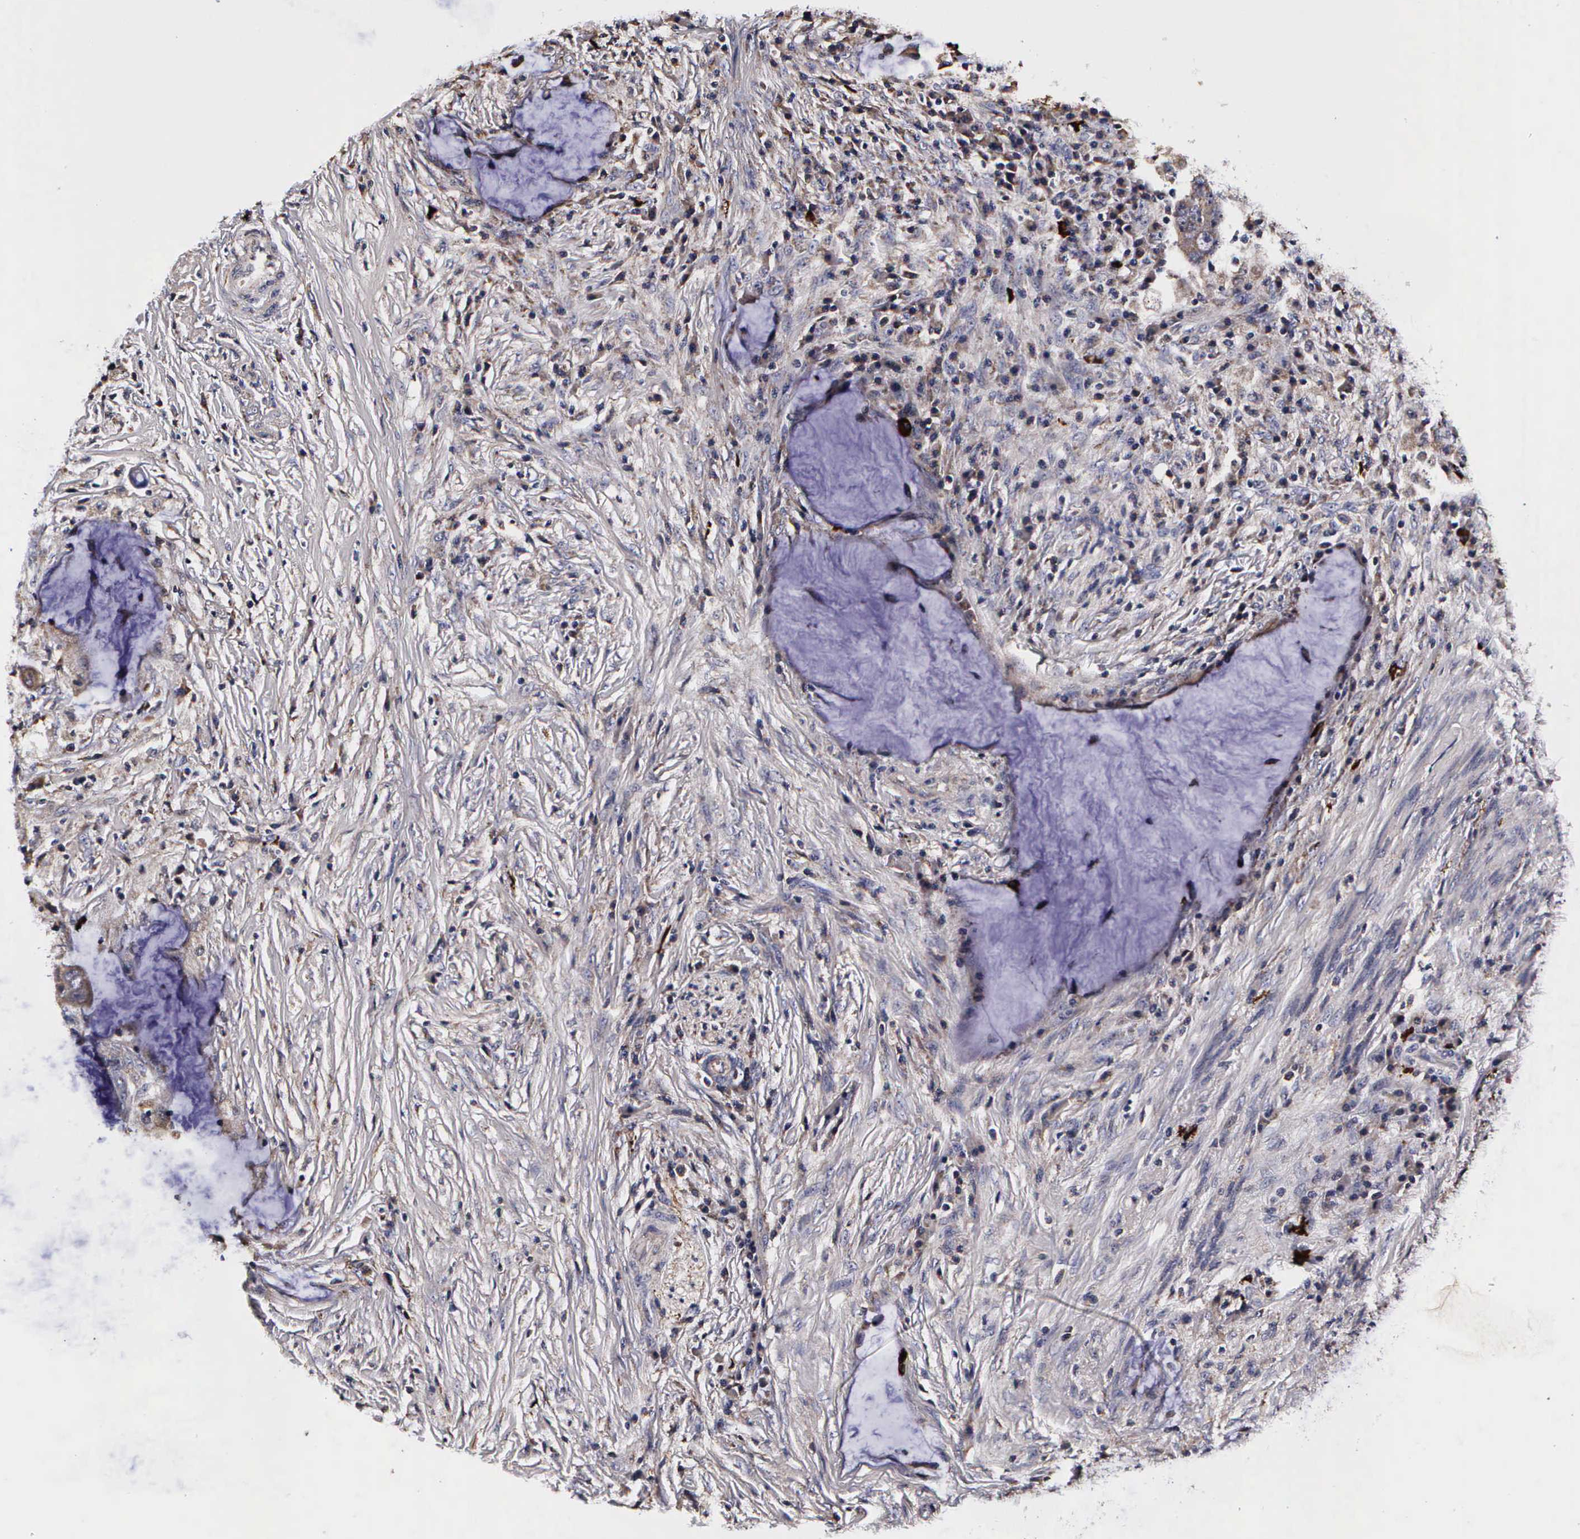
{"staining": {"intensity": "weak", "quantity": "25%-75%", "location": "cytoplasmic/membranous"}, "tissue": "colorectal cancer", "cell_type": "Tumor cells", "image_type": "cancer", "snomed": [{"axis": "morphology", "description": "Adenocarcinoma, NOS"}, {"axis": "topography", "description": "Rectum"}], "caption": "Immunohistochemical staining of adenocarcinoma (colorectal) demonstrates low levels of weak cytoplasmic/membranous expression in approximately 25%-75% of tumor cells. (DAB IHC with brightfield microscopy, high magnification).", "gene": "PSMA3", "patient": {"sex": "female", "age": 71}}